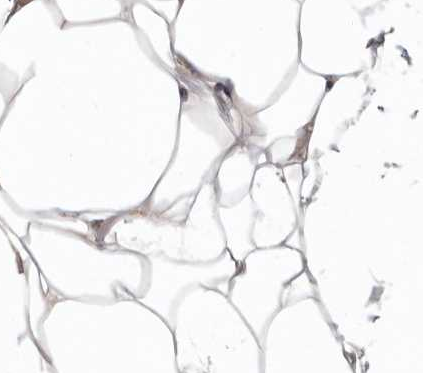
{"staining": {"intensity": "negative", "quantity": "none", "location": "none"}, "tissue": "adipose tissue", "cell_type": "Adipocytes", "image_type": "normal", "snomed": [{"axis": "morphology", "description": "Normal tissue, NOS"}, {"axis": "topography", "description": "Breast"}], "caption": "The image exhibits no significant positivity in adipocytes of adipose tissue. (DAB immunohistochemistry (IHC) visualized using brightfield microscopy, high magnification).", "gene": "FGFR4", "patient": {"sex": "female", "age": 23}}